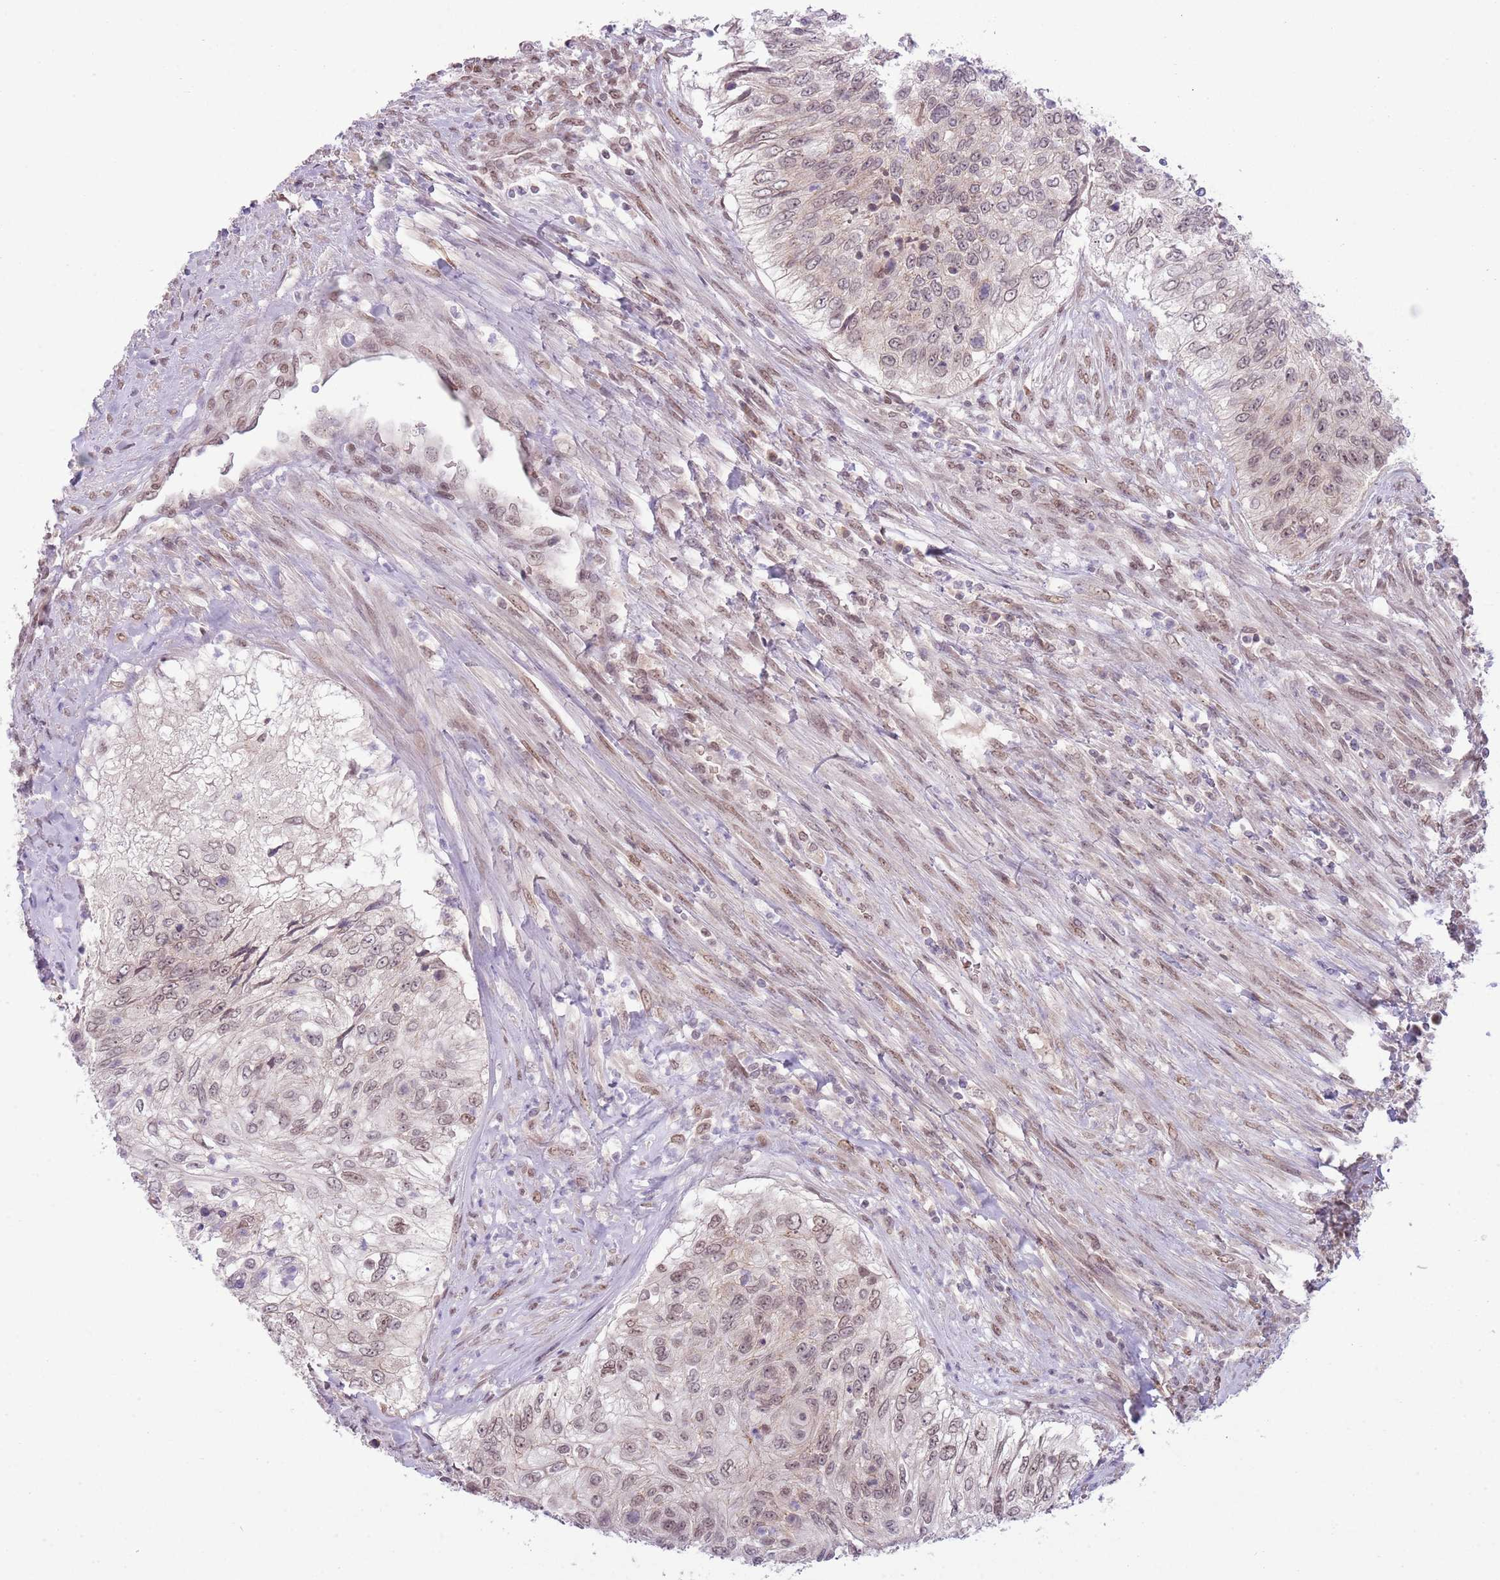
{"staining": {"intensity": "weak", "quantity": "<25%", "location": "nuclear"}, "tissue": "urothelial cancer", "cell_type": "Tumor cells", "image_type": "cancer", "snomed": [{"axis": "morphology", "description": "Urothelial carcinoma, High grade"}, {"axis": "topography", "description": "Urinary bladder"}], "caption": "Immunohistochemical staining of human urothelial cancer demonstrates no significant staining in tumor cells.", "gene": "TM2D1", "patient": {"sex": "female", "age": 60}}